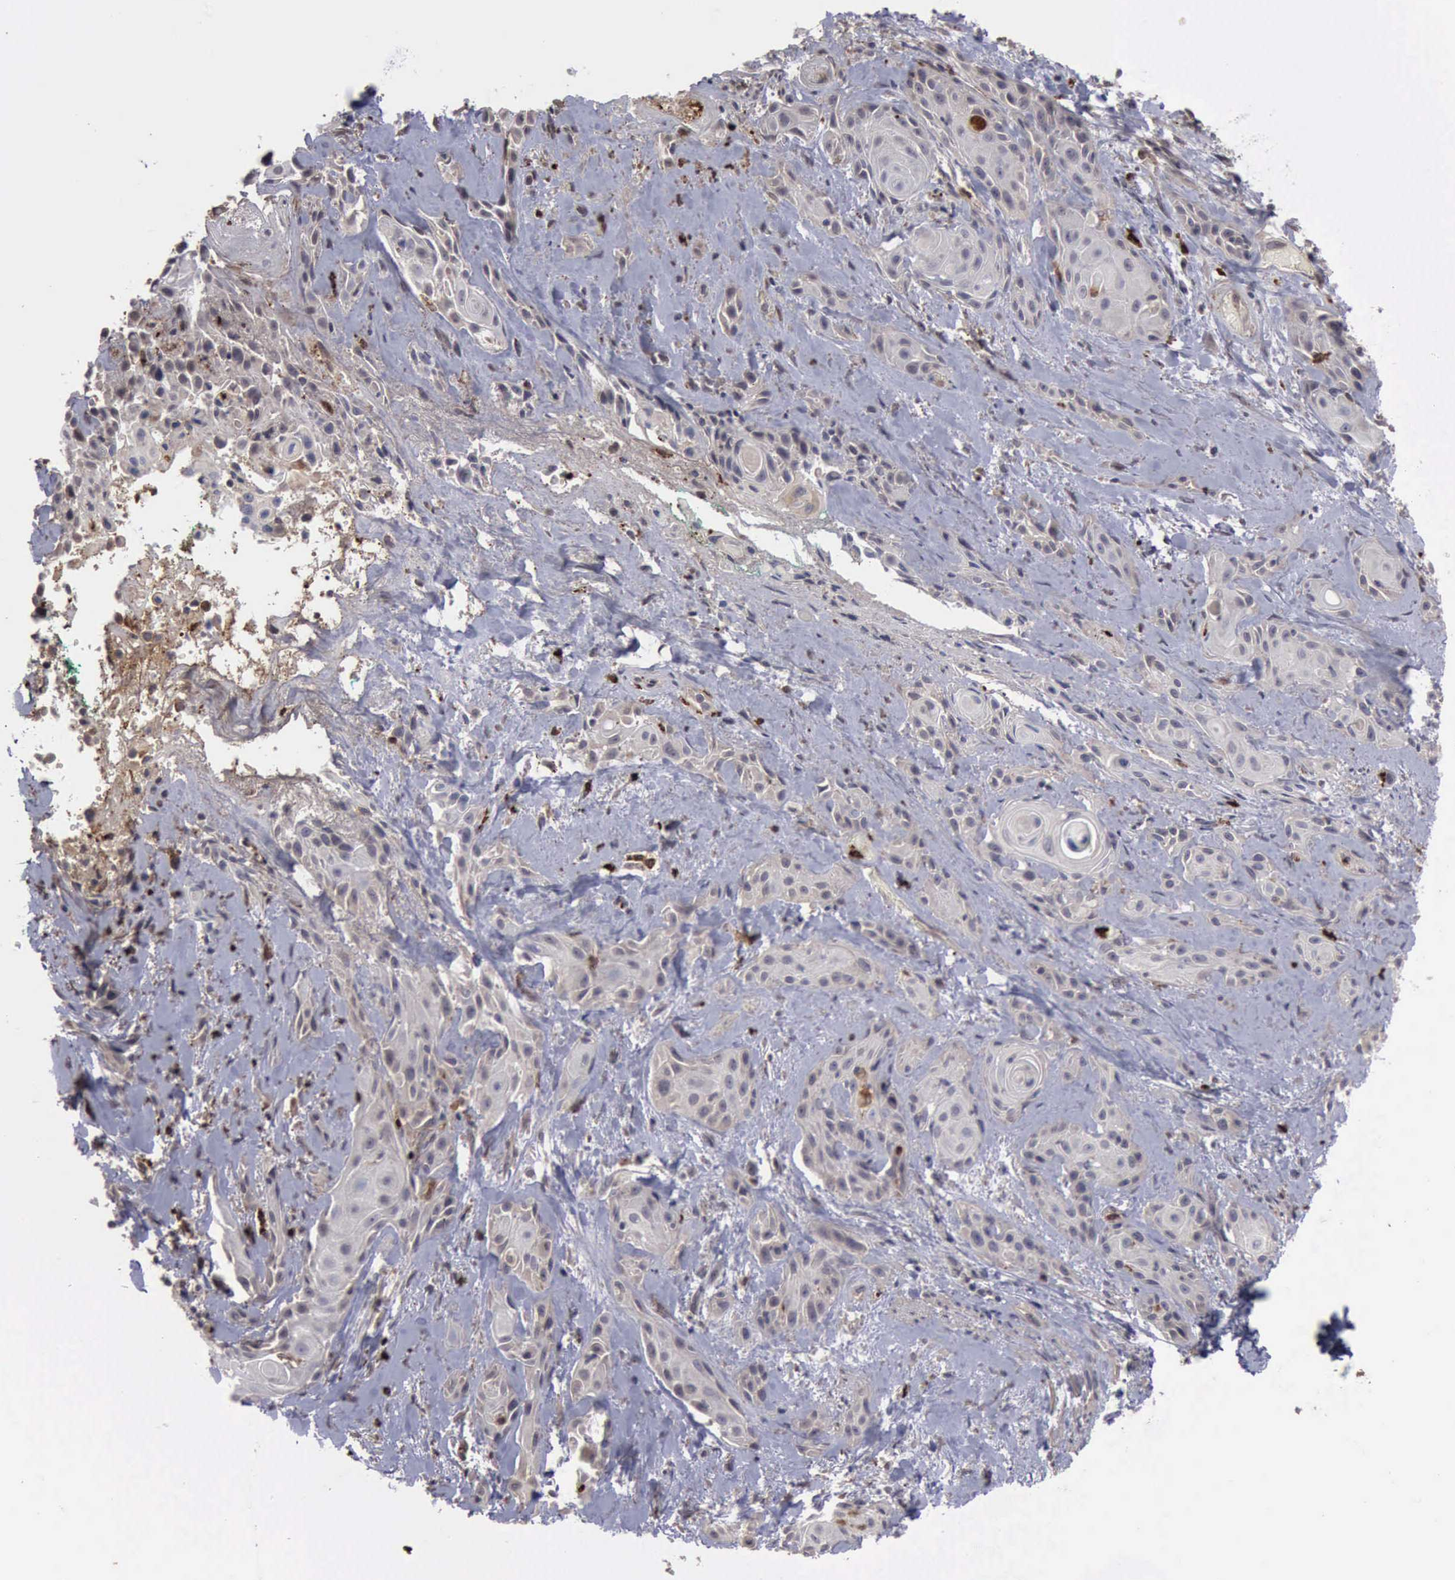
{"staining": {"intensity": "negative", "quantity": "none", "location": "none"}, "tissue": "skin cancer", "cell_type": "Tumor cells", "image_type": "cancer", "snomed": [{"axis": "morphology", "description": "Squamous cell carcinoma, NOS"}, {"axis": "topography", "description": "Skin"}, {"axis": "topography", "description": "Anal"}], "caption": "High magnification brightfield microscopy of squamous cell carcinoma (skin) stained with DAB (brown) and counterstained with hematoxylin (blue): tumor cells show no significant staining.", "gene": "MMP9", "patient": {"sex": "male", "age": 64}}